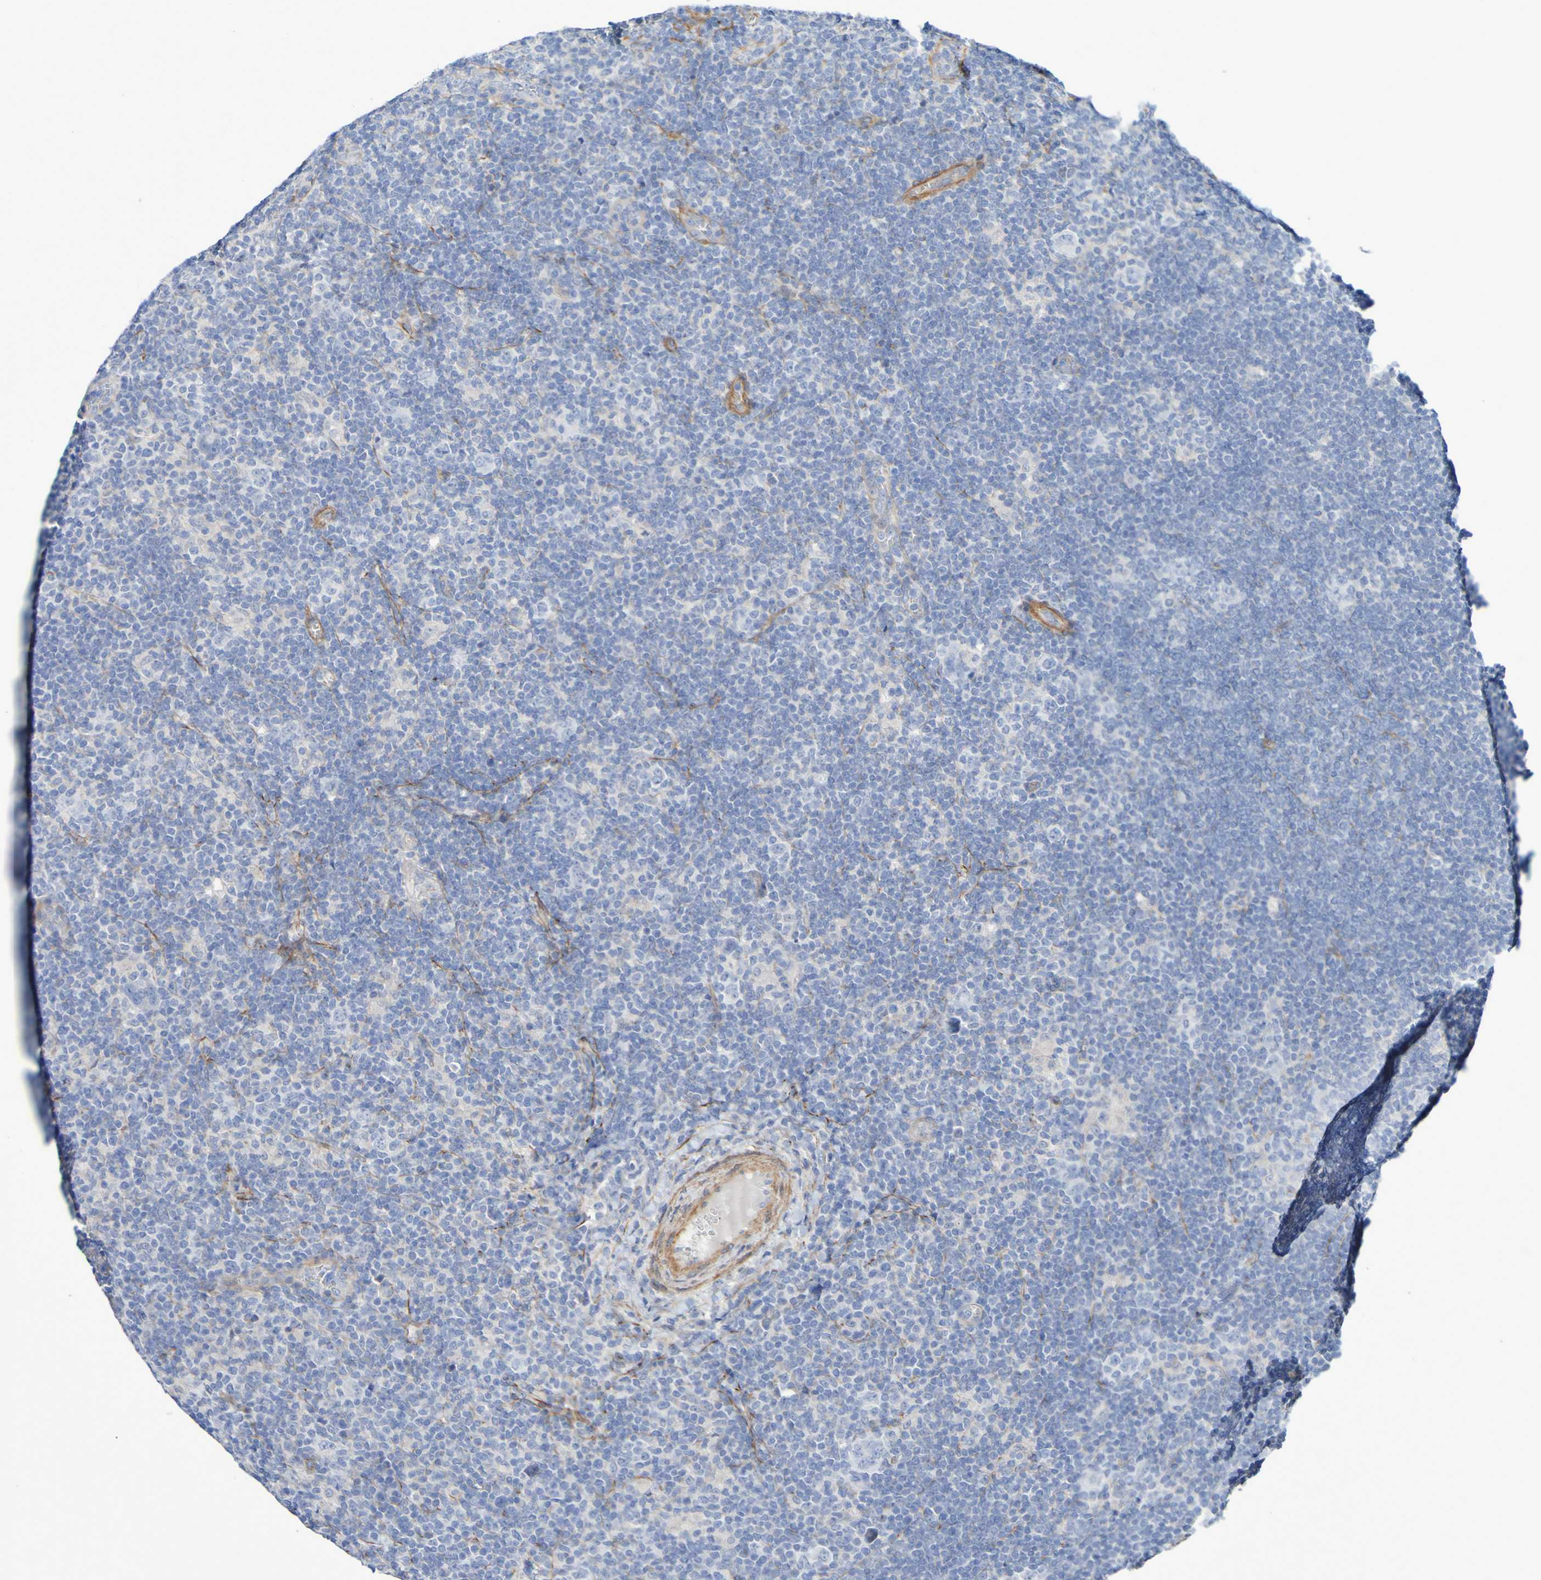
{"staining": {"intensity": "negative", "quantity": "none", "location": "none"}, "tissue": "lymphoma", "cell_type": "Tumor cells", "image_type": "cancer", "snomed": [{"axis": "morphology", "description": "Hodgkin's disease, NOS"}, {"axis": "topography", "description": "Lymph node"}], "caption": "Tumor cells show no significant protein positivity in Hodgkin's disease.", "gene": "LPP", "patient": {"sex": "female", "age": 57}}